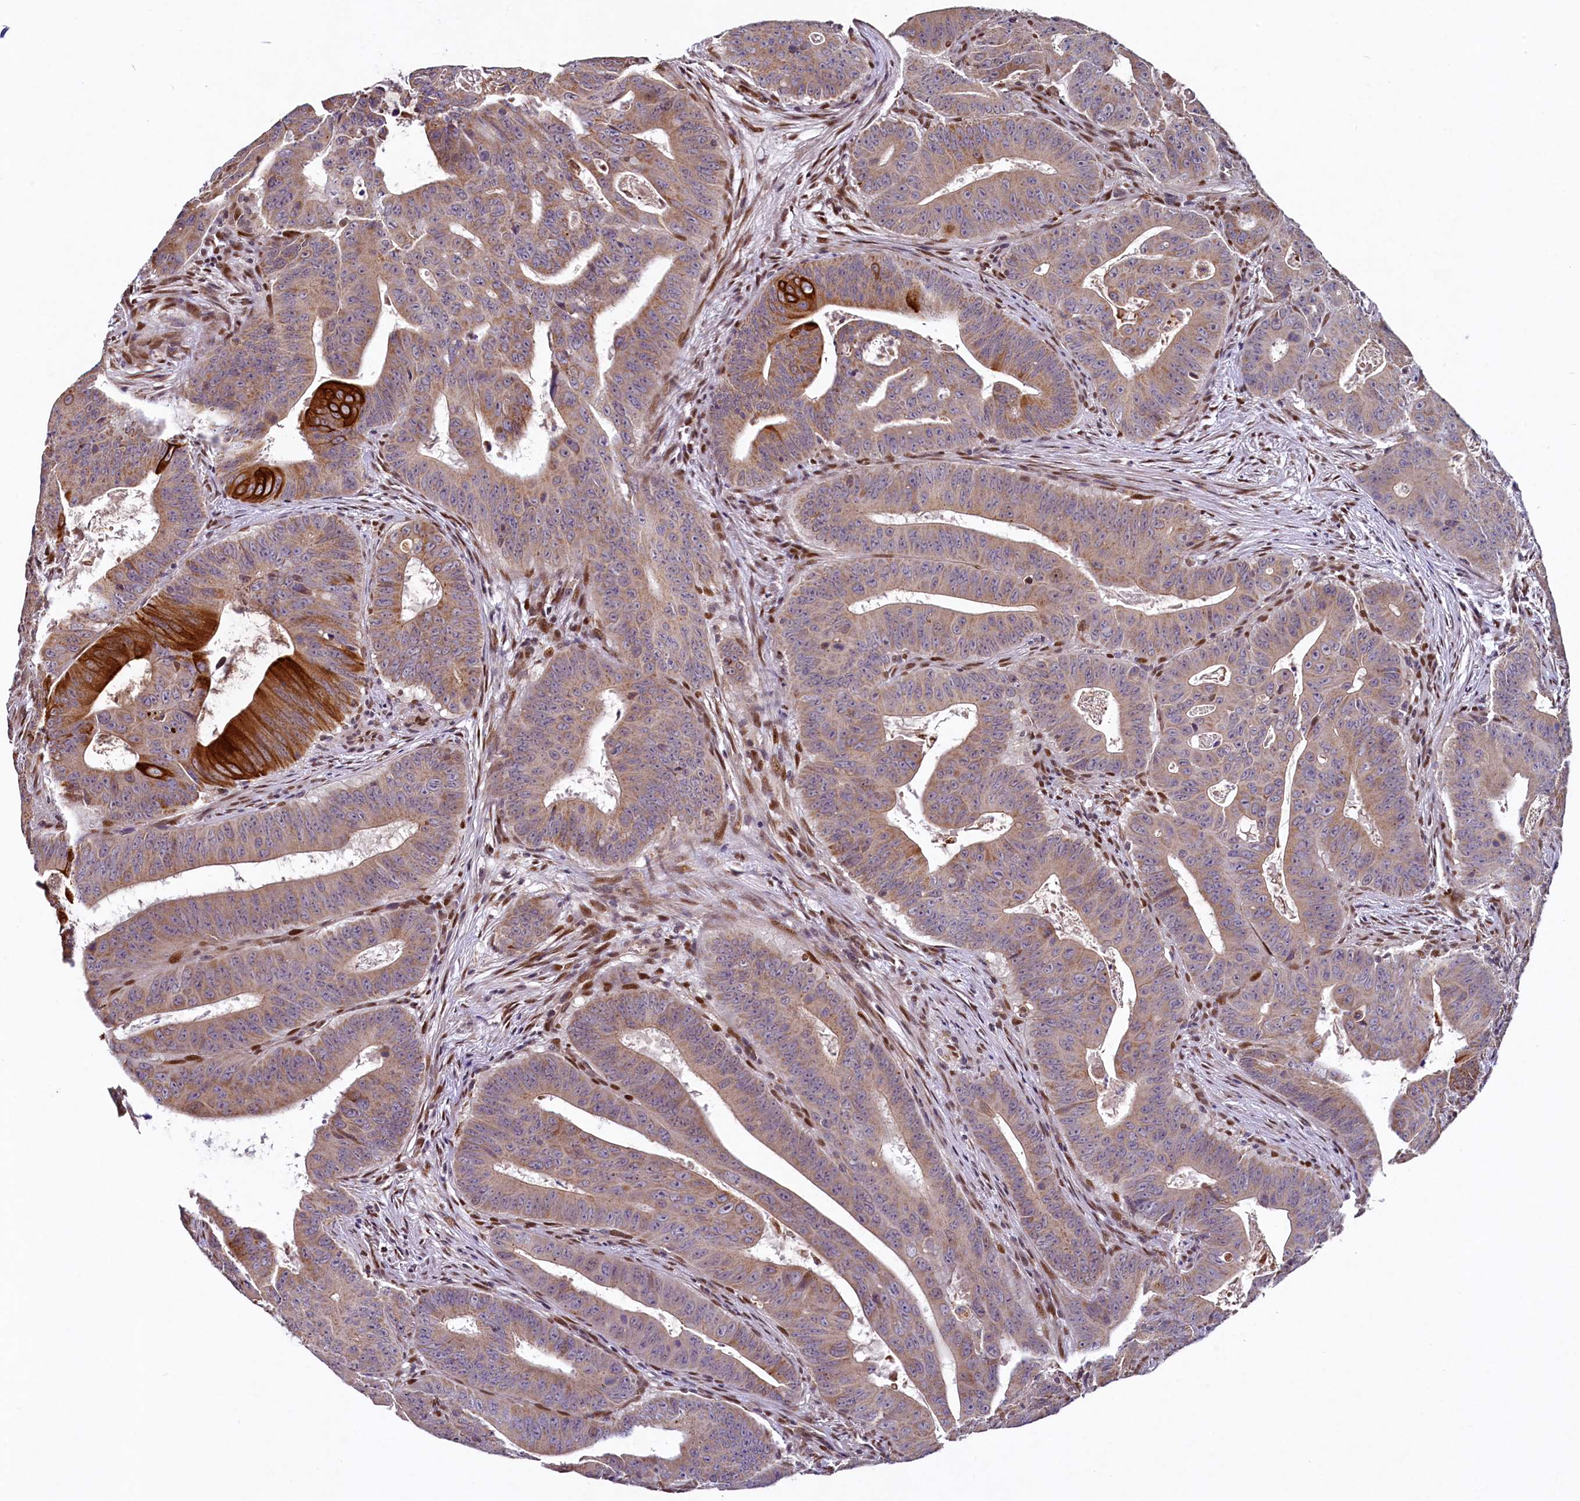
{"staining": {"intensity": "moderate", "quantity": ">75%", "location": "cytoplasmic/membranous"}, "tissue": "colorectal cancer", "cell_type": "Tumor cells", "image_type": "cancer", "snomed": [{"axis": "morphology", "description": "Adenocarcinoma, NOS"}, {"axis": "topography", "description": "Rectum"}], "caption": "Immunohistochemical staining of human colorectal cancer (adenocarcinoma) displays moderate cytoplasmic/membranous protein positivity in approximately >75% of tumor cells. (DAB IHC, brown staining for protein, blue staining for nuclei).", "gene": "ZNF577", "patient": {"sex": "female", "age": 75}}